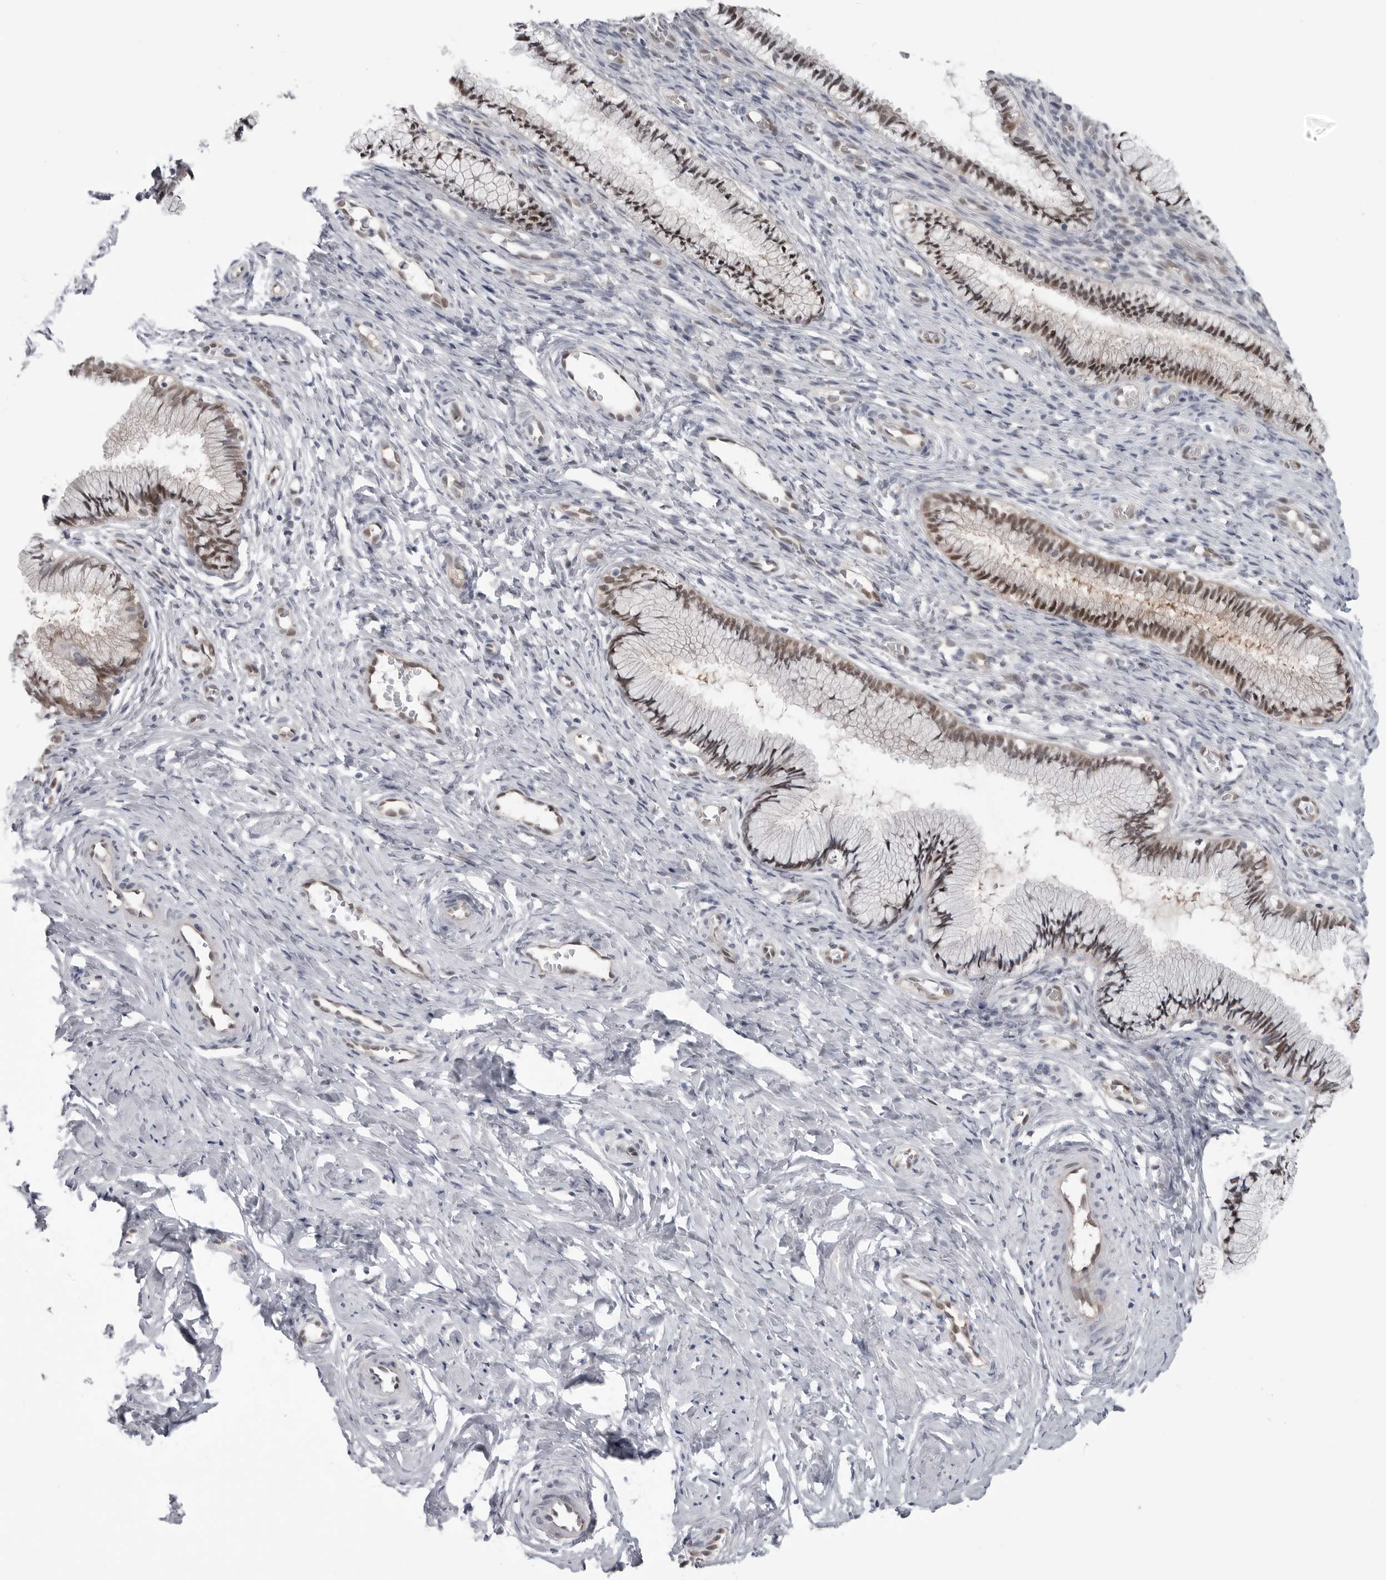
{"staining": {"intensity": "weak", "quantity": "25%-75%", "location": "nuclear"}, "tissue": "cervix", "cell_type": "Glandular cells", "image_type": "normal", "snomed": [{"axis": "morphology", "description": "Normal tissue, NOS"}, {"axis": "topography", "description": "Cervix"}], "caption": "Protein expression analysis of benign cervix displays weak nuclear expression in about 25%-75% of glandular cells.", "gene": "PNPO", "patient": {"sex": "female", "age": 27}}